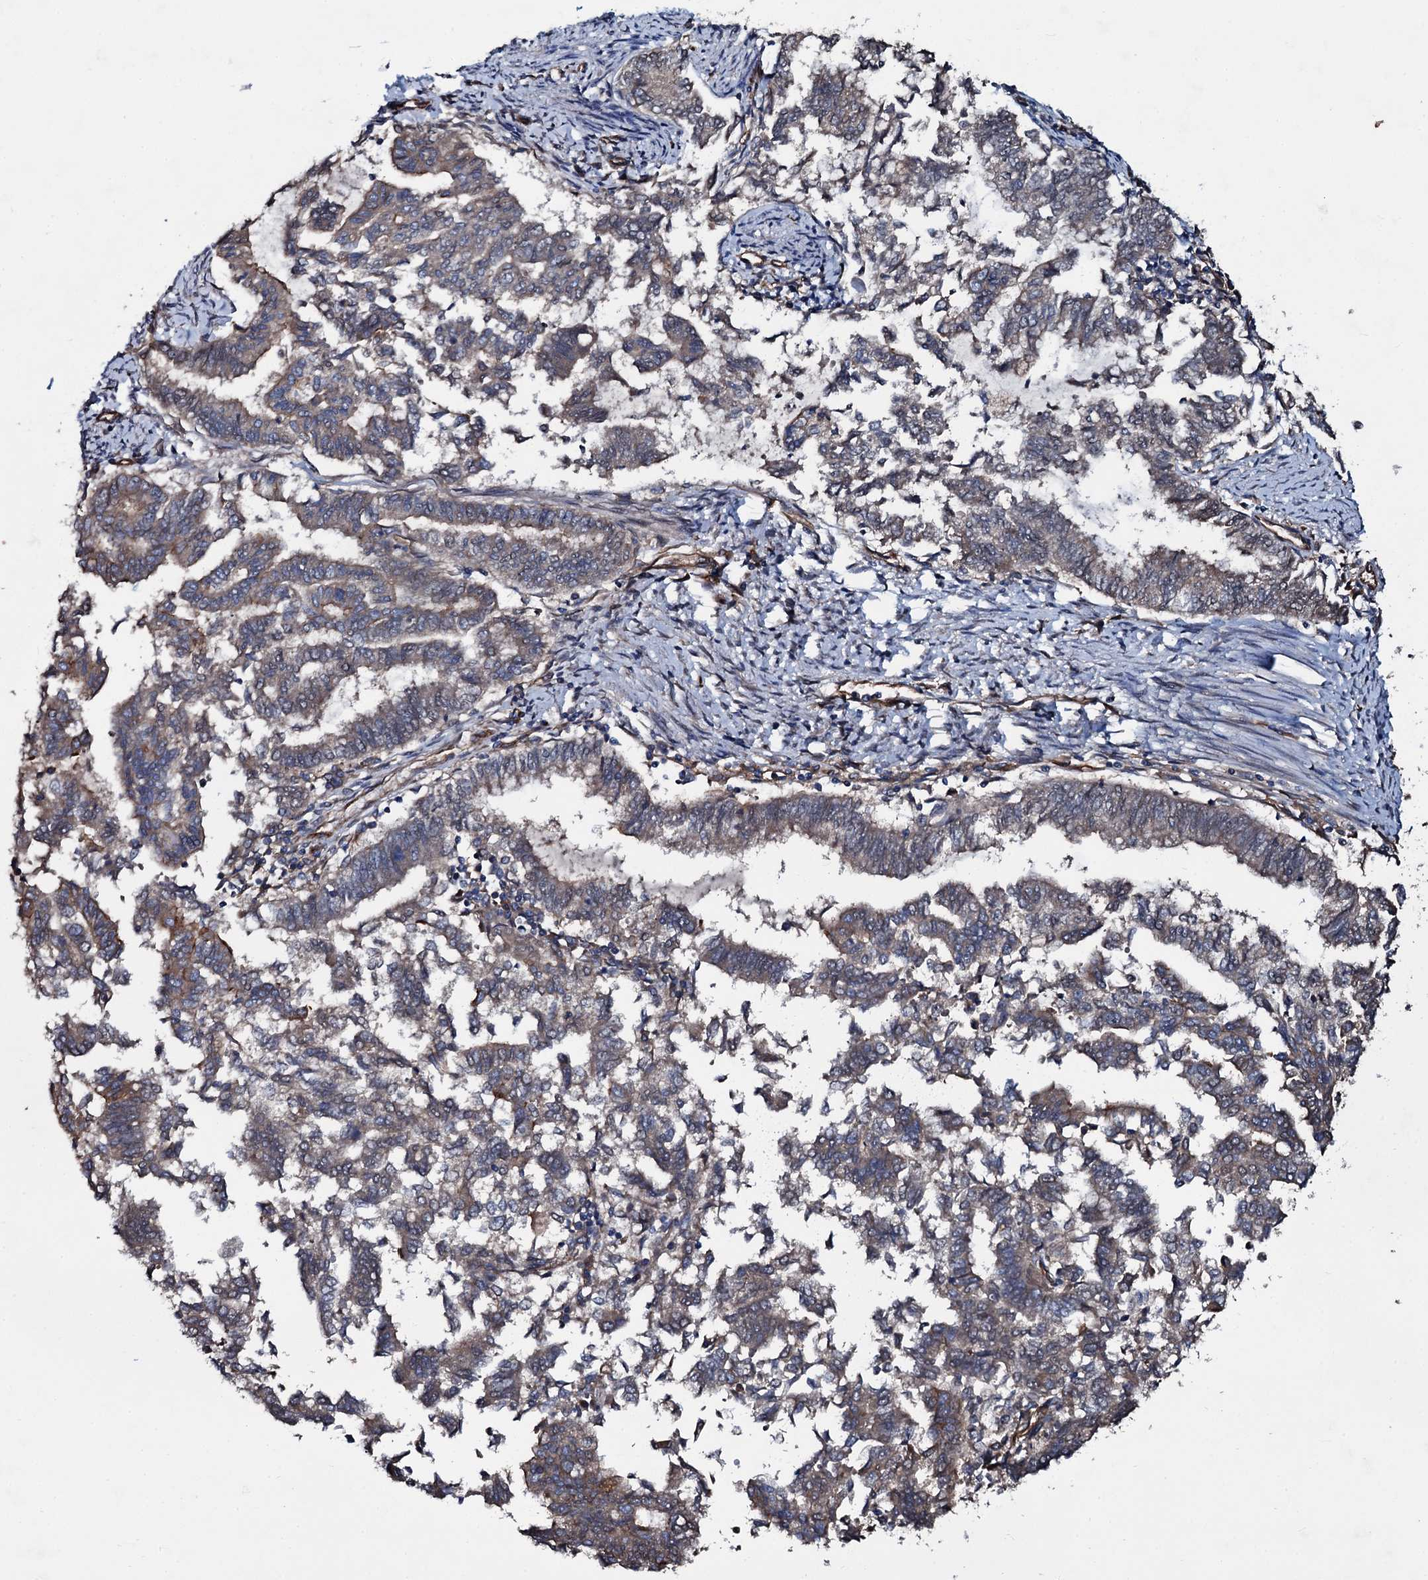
{"staining": {"intensity": "weak", "quantity": "25%-75%", "location": "cytoplasmic/membranous"}, "tissue": "endometrial cancer", "cell_type": "Tumor cells", "image_type": "cancer", "snomed": [{"axis": "morphology", "description": "Adenocarcinoma, NOS"}, {"axis": "topography", "description": "Endometrium"}], "caption": "About 25%-75% of tumor cells in endometrial cancer demonstrate weak cytoplasmic/membranous protein expression as visualized by brown immunohistochemical staining.", "gene": "DMAC2", "patient": {"sex": "female", "age": 79}}